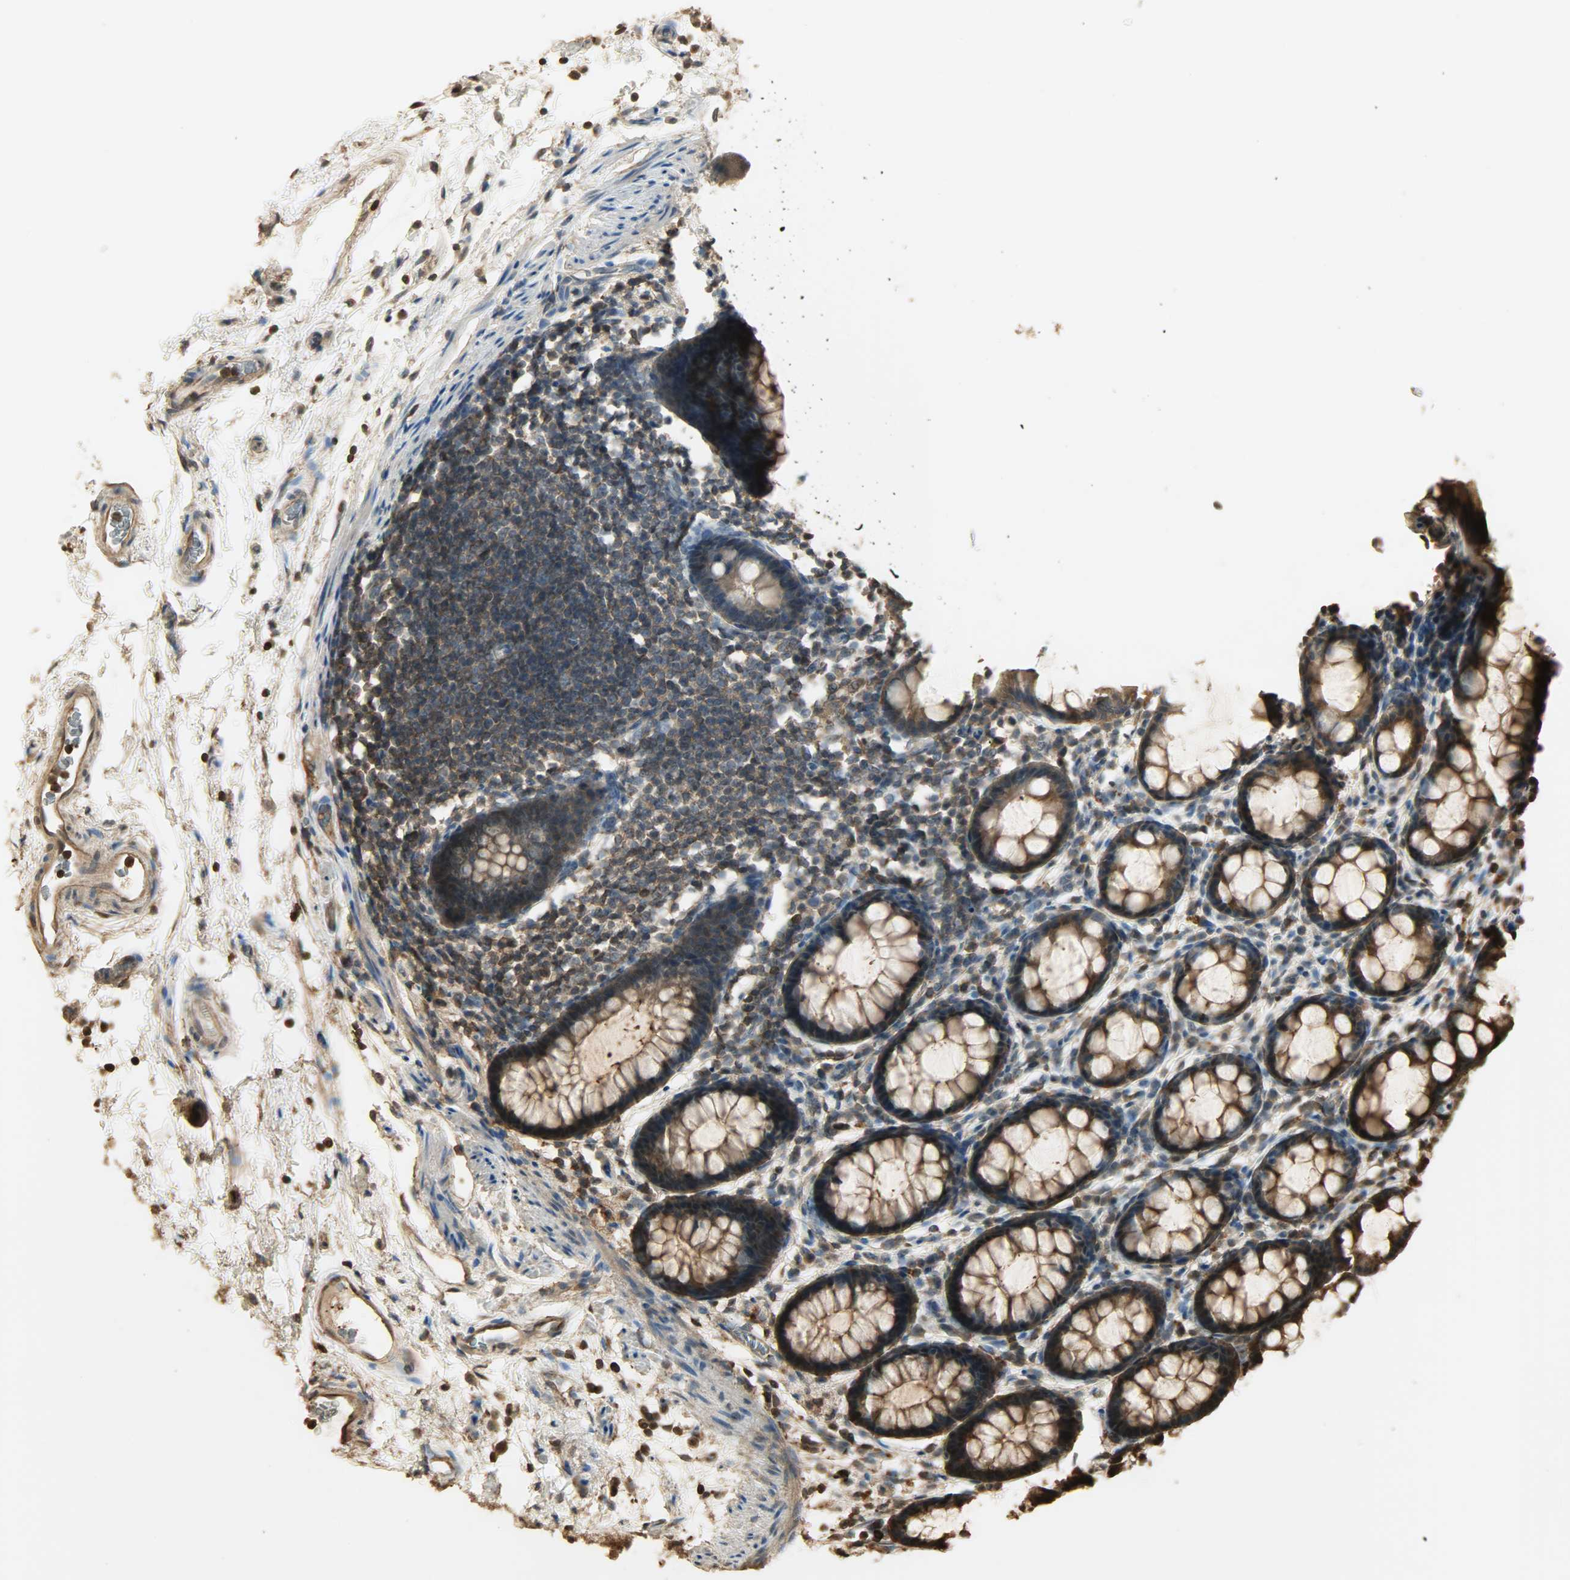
{"staining": {"intensity": "strong", "quantity": ">75%", "location": "cytoplasmic/membranous"}, "tissue": "rectum", "cell_type": "Glandular cells", "image_type": "normal", "snomed": [{"axis": "morphology", "description": "Normal tissue, NOS"}, {"axis": "topography", "description": "Rectum"}], "caption": "Normal rectum reveals strong cytoplasmic/membranous expression in about >75% of glandular cells, visualized by immunohistochemistry. (Brightfield microscopy of DAB IHC at high magnification).", "gene": "YWHAZ", "patient": {"sex": "male", "age": 92}}